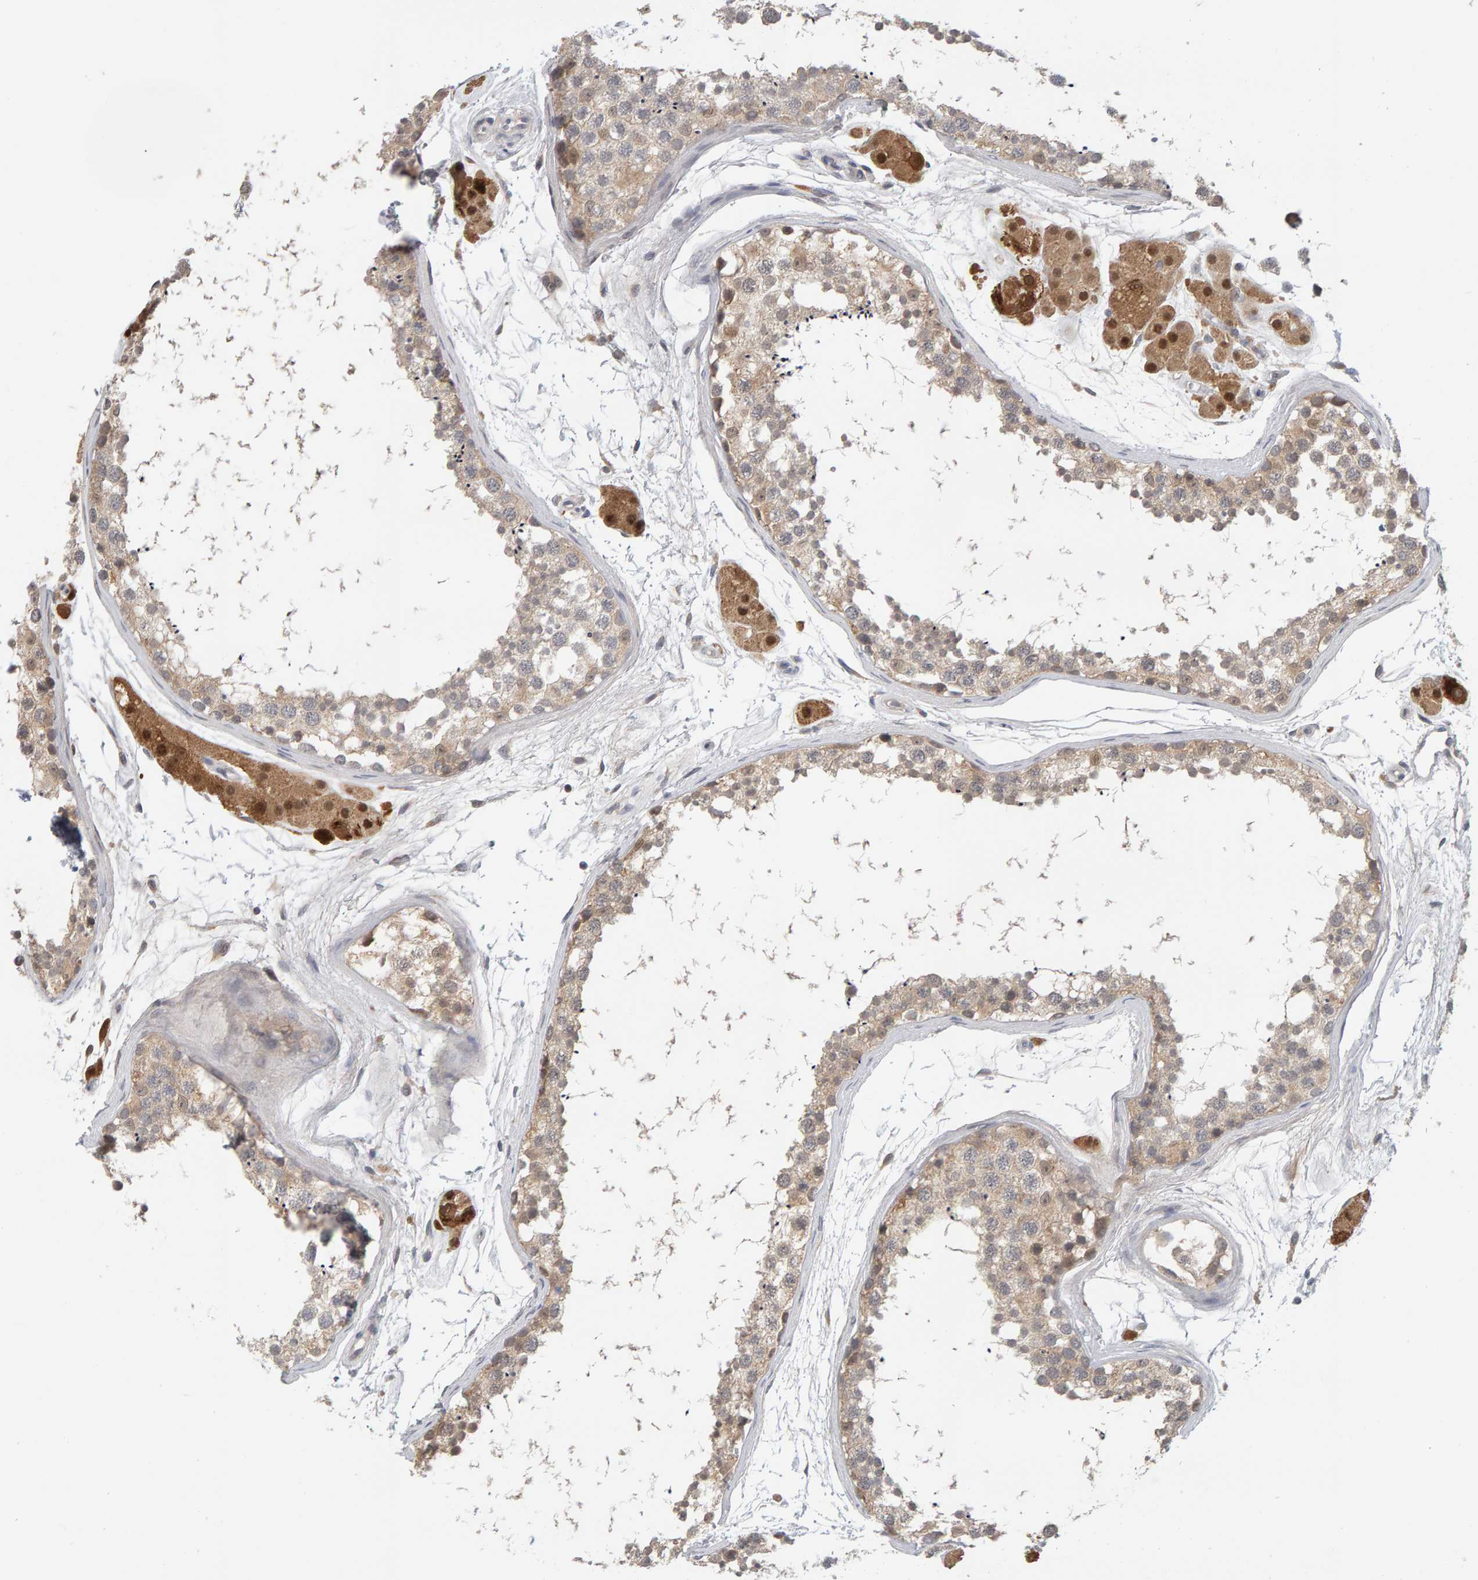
{"staining": {"intensity": "weak", "quantity": ">75%", "location": "cytoplasmic/membranous"}, "tissue": "testis", "cell_type": "Cells in seminiferous ducts", "image_type": "normal", "snomed": [{"axis": "morphology", "description": "Normal tissue, NOS"}, {"axis": "topography", "description": "Testis"}], "caption": "High-magnification brightfield microscopy of unremarkable testis stained with DAB (3,3'-diaminobenzidine) (brown) and counterstained with hematoxylin (blue). cells in seminiferous ducts exhibit weak cytoplasmic/membranous staining is appreciated in about>75% of cells.", "gene": "GFUS", "patient": {"sex": "male", "age": 56}}